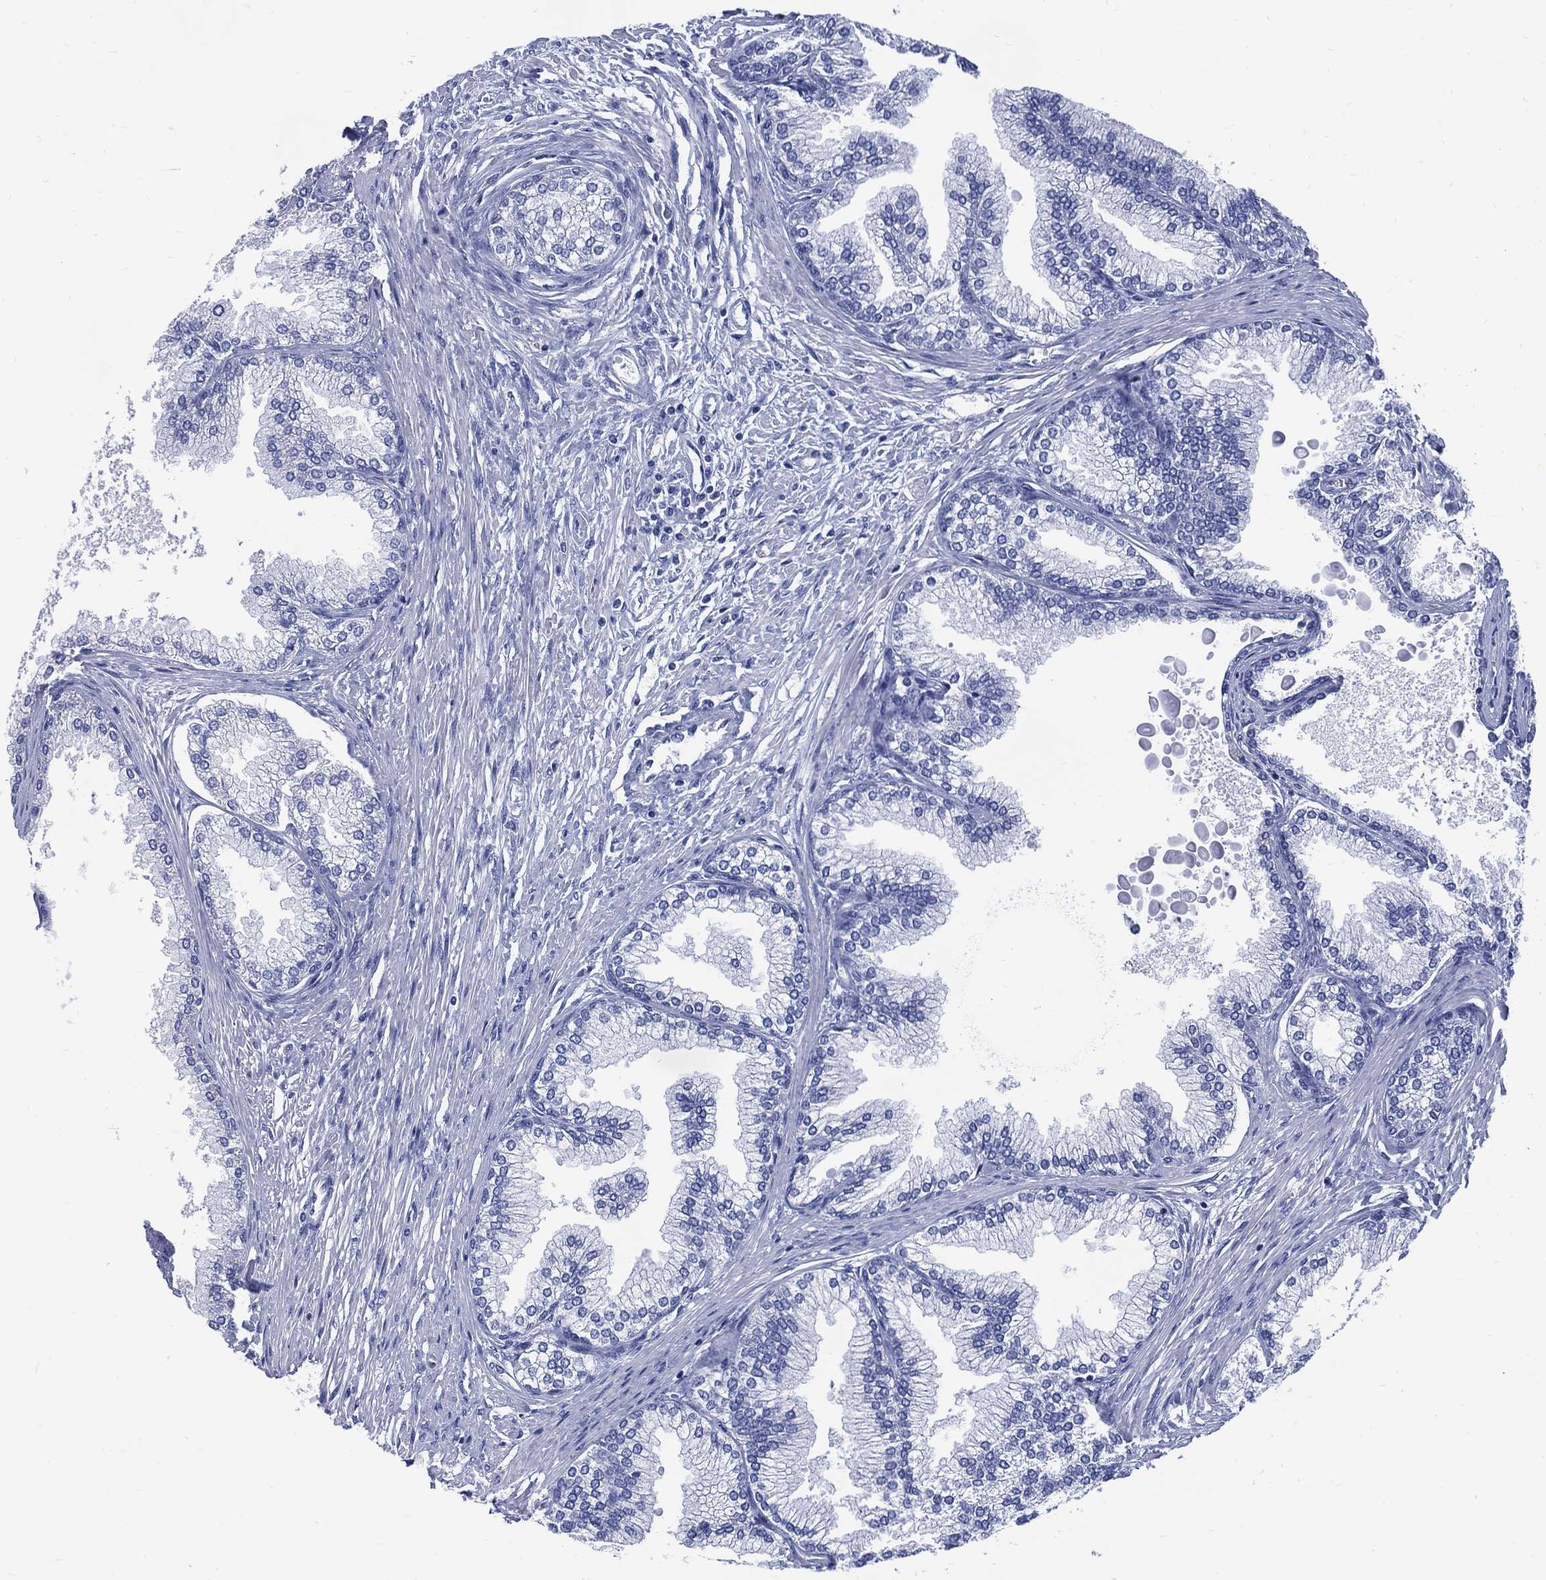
{"staining": {"intensity": "negative", "quantity": "none", "location": "none"}, "tissue": "prostate", "cell_type": "Glandular cells", "image_type": "normal", "snomed": [{"axis": "morphology", "description": "Normal tissue, NOS"}, {"axis": "topography", "description": "Prostate"}], "caption": "Protein analysis of normal prostate demonstrates no significant positivity in glandular cells.", "gene": "DDI1", "patient": {"sex": "male", "age": 72}}